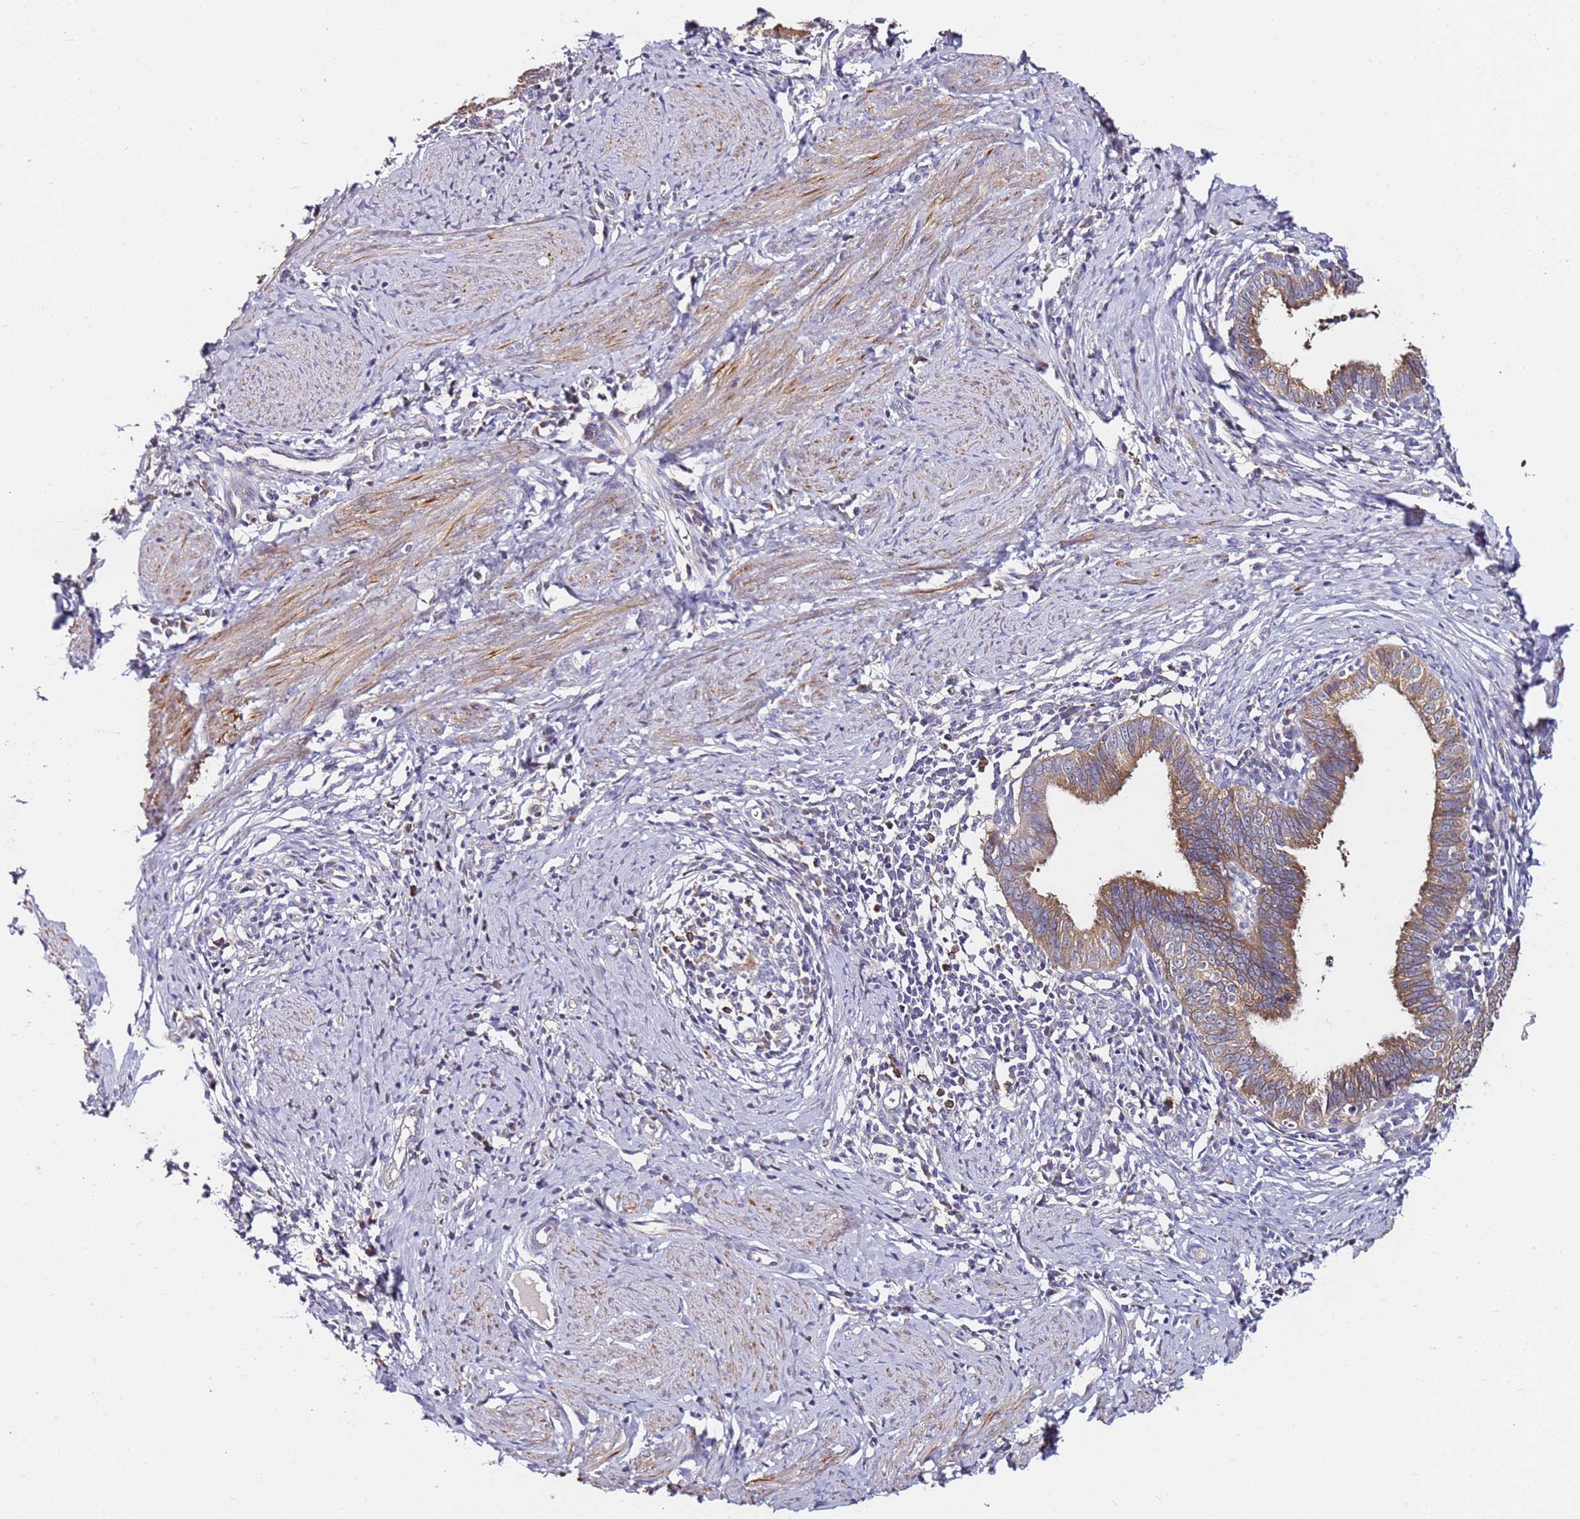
{"staining": {"intensity": "moderate", "quantity": ">75%", "location": "cytoplasmic/membranous"}, "tissue": "cervical cancer", "cell_type": "Tumor cells", "image_type": "cancer", "snomed": [{"axis": "morphology", "description": "Adenocarcinoma, NOS"}, {"axis": "topography", "description": "Cervix"}], "caption": "This histopathology image shows cervical cancer stained with immunohistochemistry to label a protein in brown. The cytoplasmic/membranous of tumor cells show moderate positivity for the protein. Nuclei are counter-stained blue.", "gene": "SRRM5", "patient": {"sex": "female", "age": 36}}